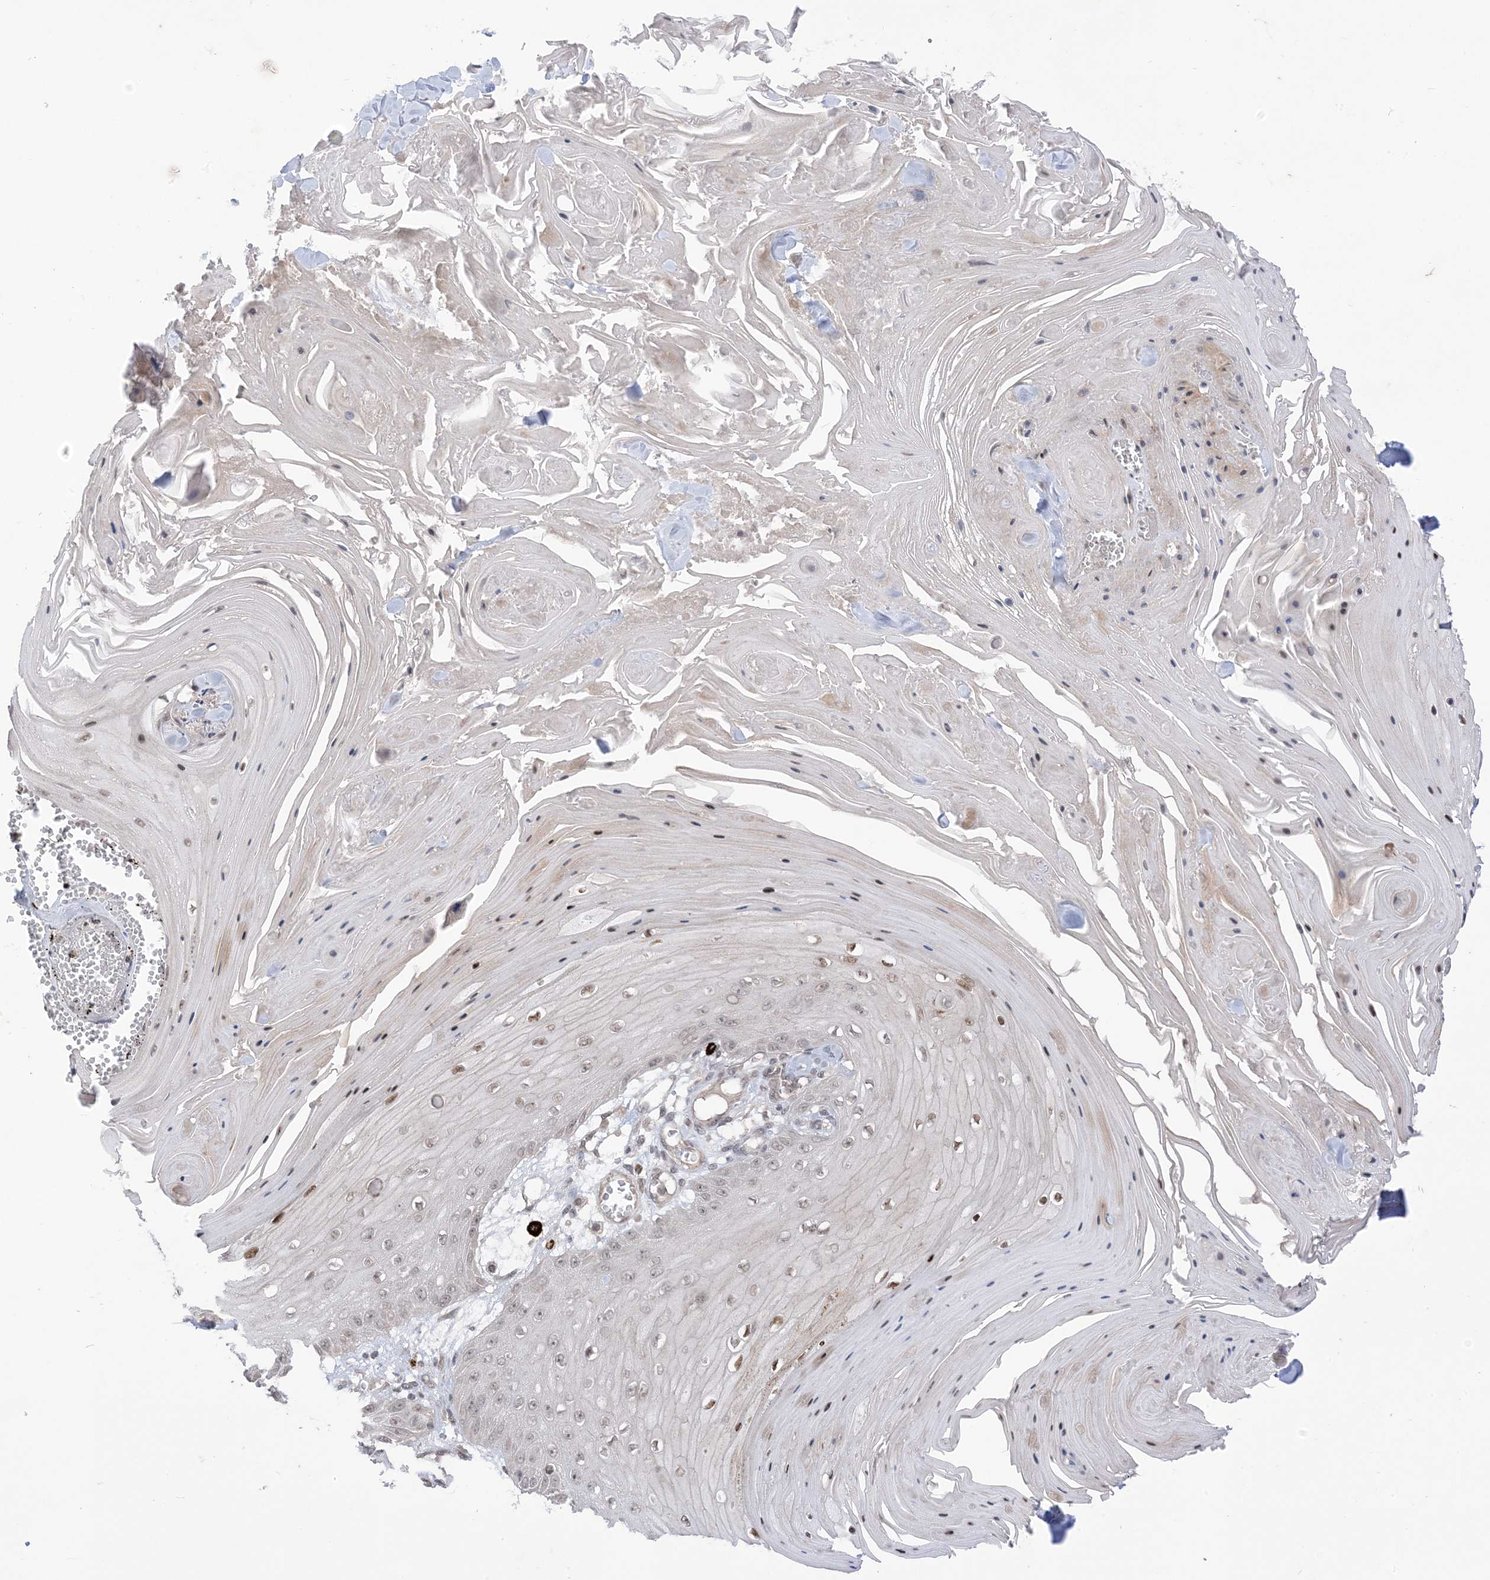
{"staining": {"intensity": "negative", "quantity": "none", "location": "none"}, "tissue": "skin cancer", "cell_type": "Tumor cells", "image_type": "cancer", "snomed": [{"axis": "morphology", "description": "Squamous cell carcinoma, NOS"}, {"axis": "topography", "description": "Skin"}], "caption": "This is a image of immunohistochemistry (IHC) staining of skin squamous cell carcinoma, which shows no expression in tumor cells.", "gene": "RANBP9", "patient": {"sex": "male", "age": 74}}